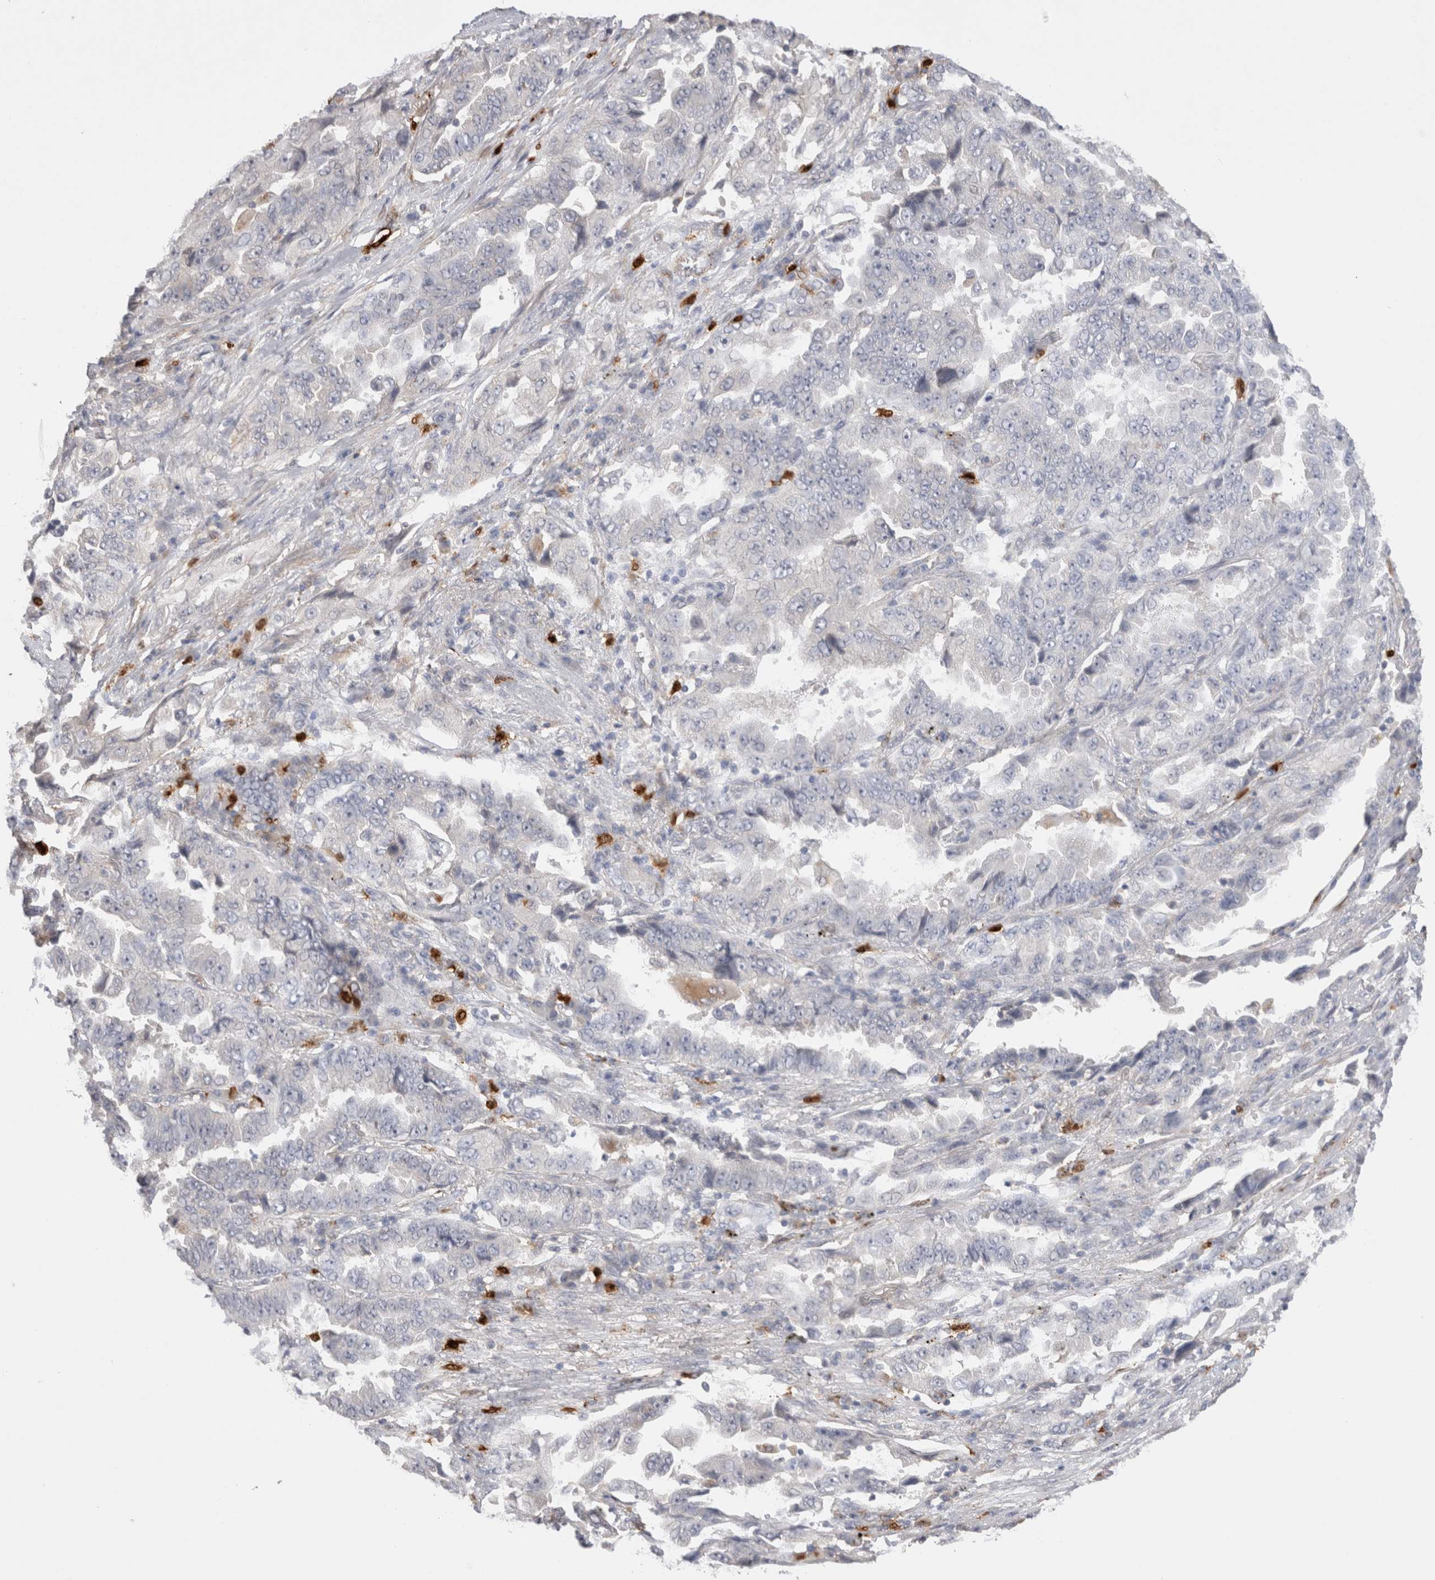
{"staining": {"intensity": "negative", "quantity": "none", "location": "none"}, "tissue": "lung cancer", "cell_type": "Tumor cells", "image_type": "cancer", "snomed": [{"axis": "morphology", "description": "Adenocarcinoma, NOS"}, {"axis": "topography", "description": "Lung"}], "caption": "Human adenocarcinoma (lung) stained for a protein using IHC exhibits no staining in tumor cells.", "gene": "HPGDS", "patient": {"sex": "female", "age": 51}}